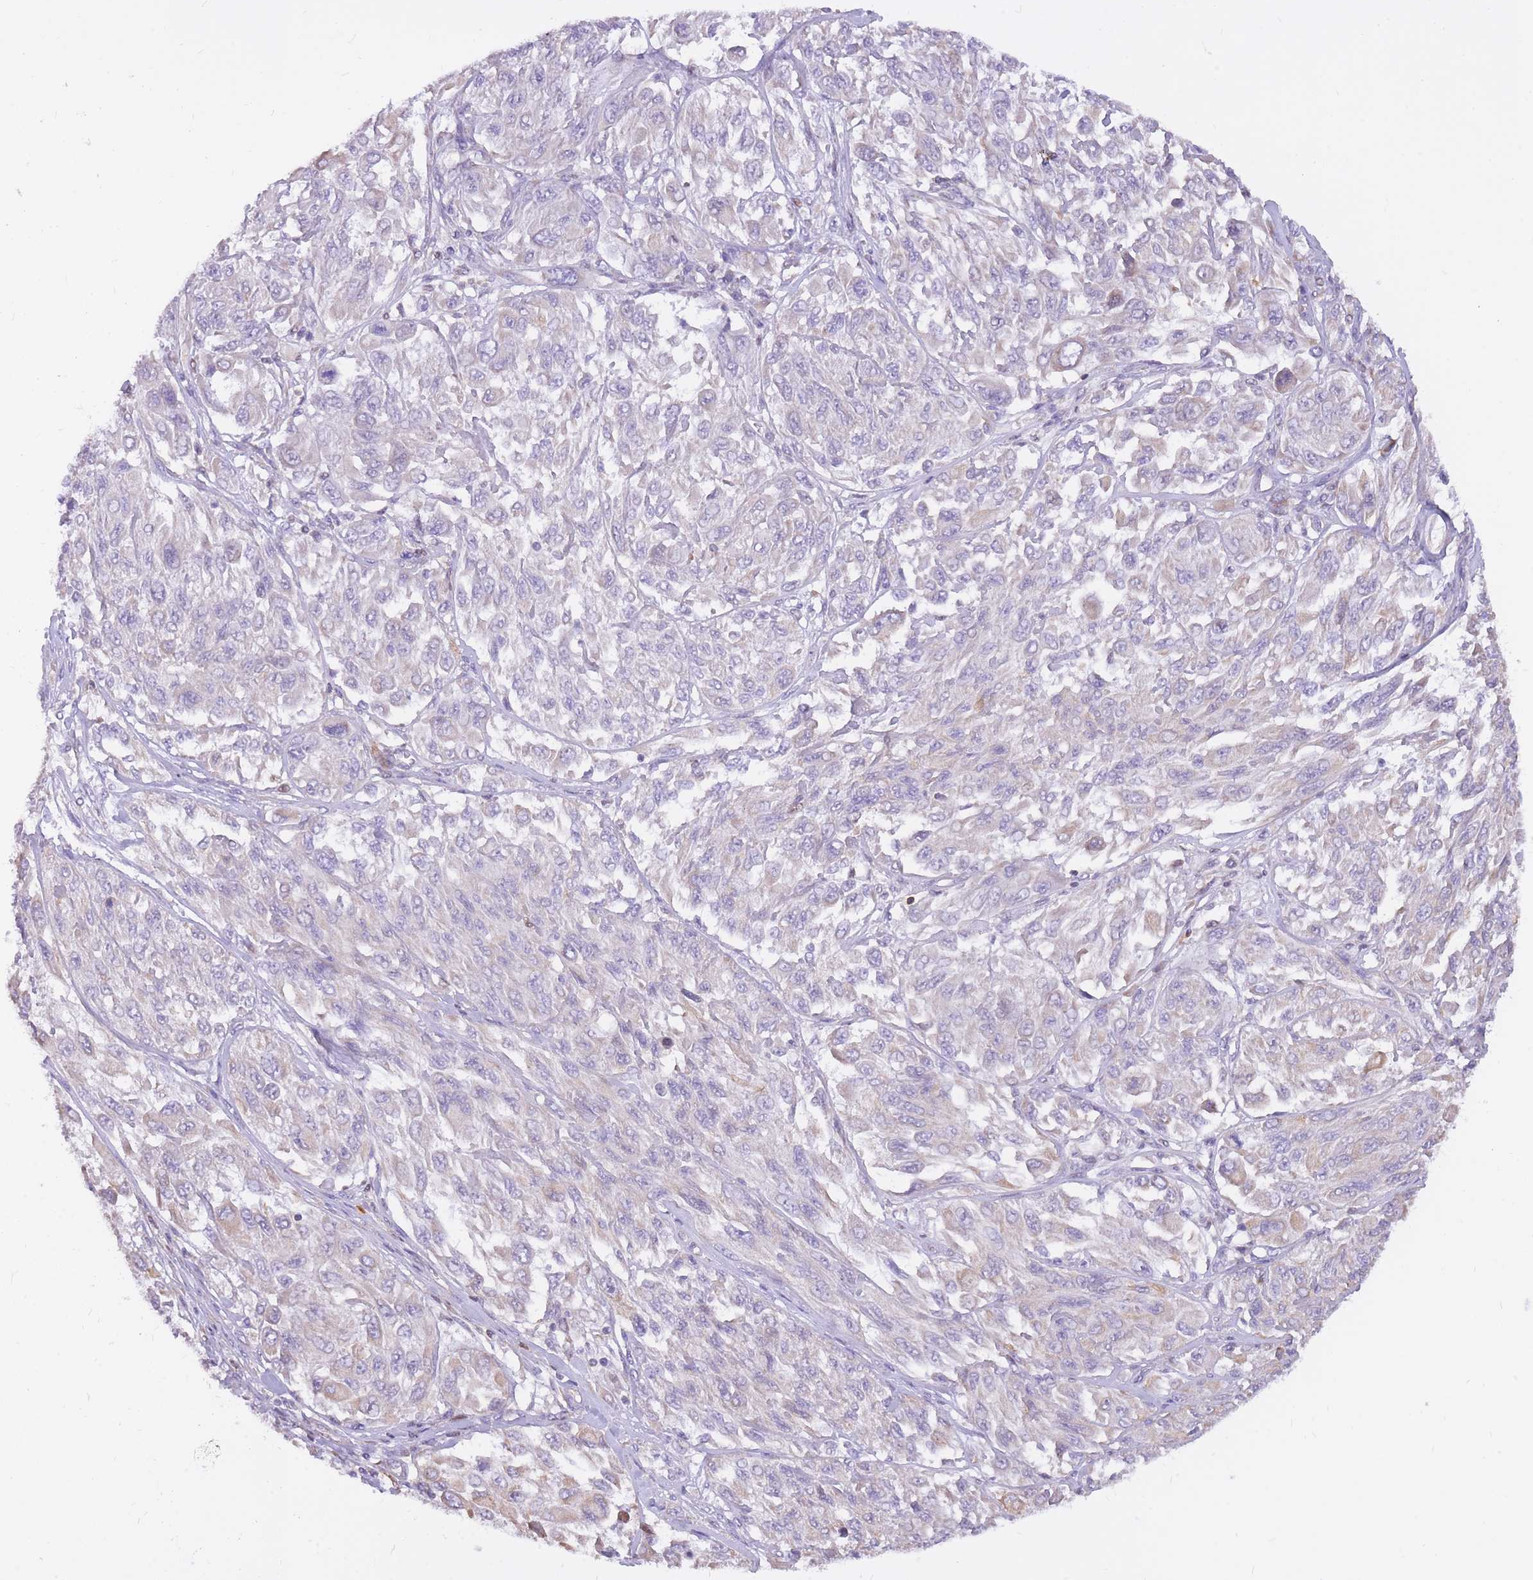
{"staining": {"intensity": "negative", "quantity": "none", "location": "none"}, "tissue": "melanoma", "cell_type": "Tumor cells", "image_type": "cancer", "snomed": [{"axis": "morphology", "description": "Malignant melanoma, NOS"}, {"axis": "topography", "description": "Skin"}], "caption": "High power microscopy photomicrograph of an immunohistochemistry (IHC) photomicrograph of melanoma, revealing no significant positivity in tumor cells.", "gene": "TOPAZ1", "patient": {"sex": "female", "age": 91}}